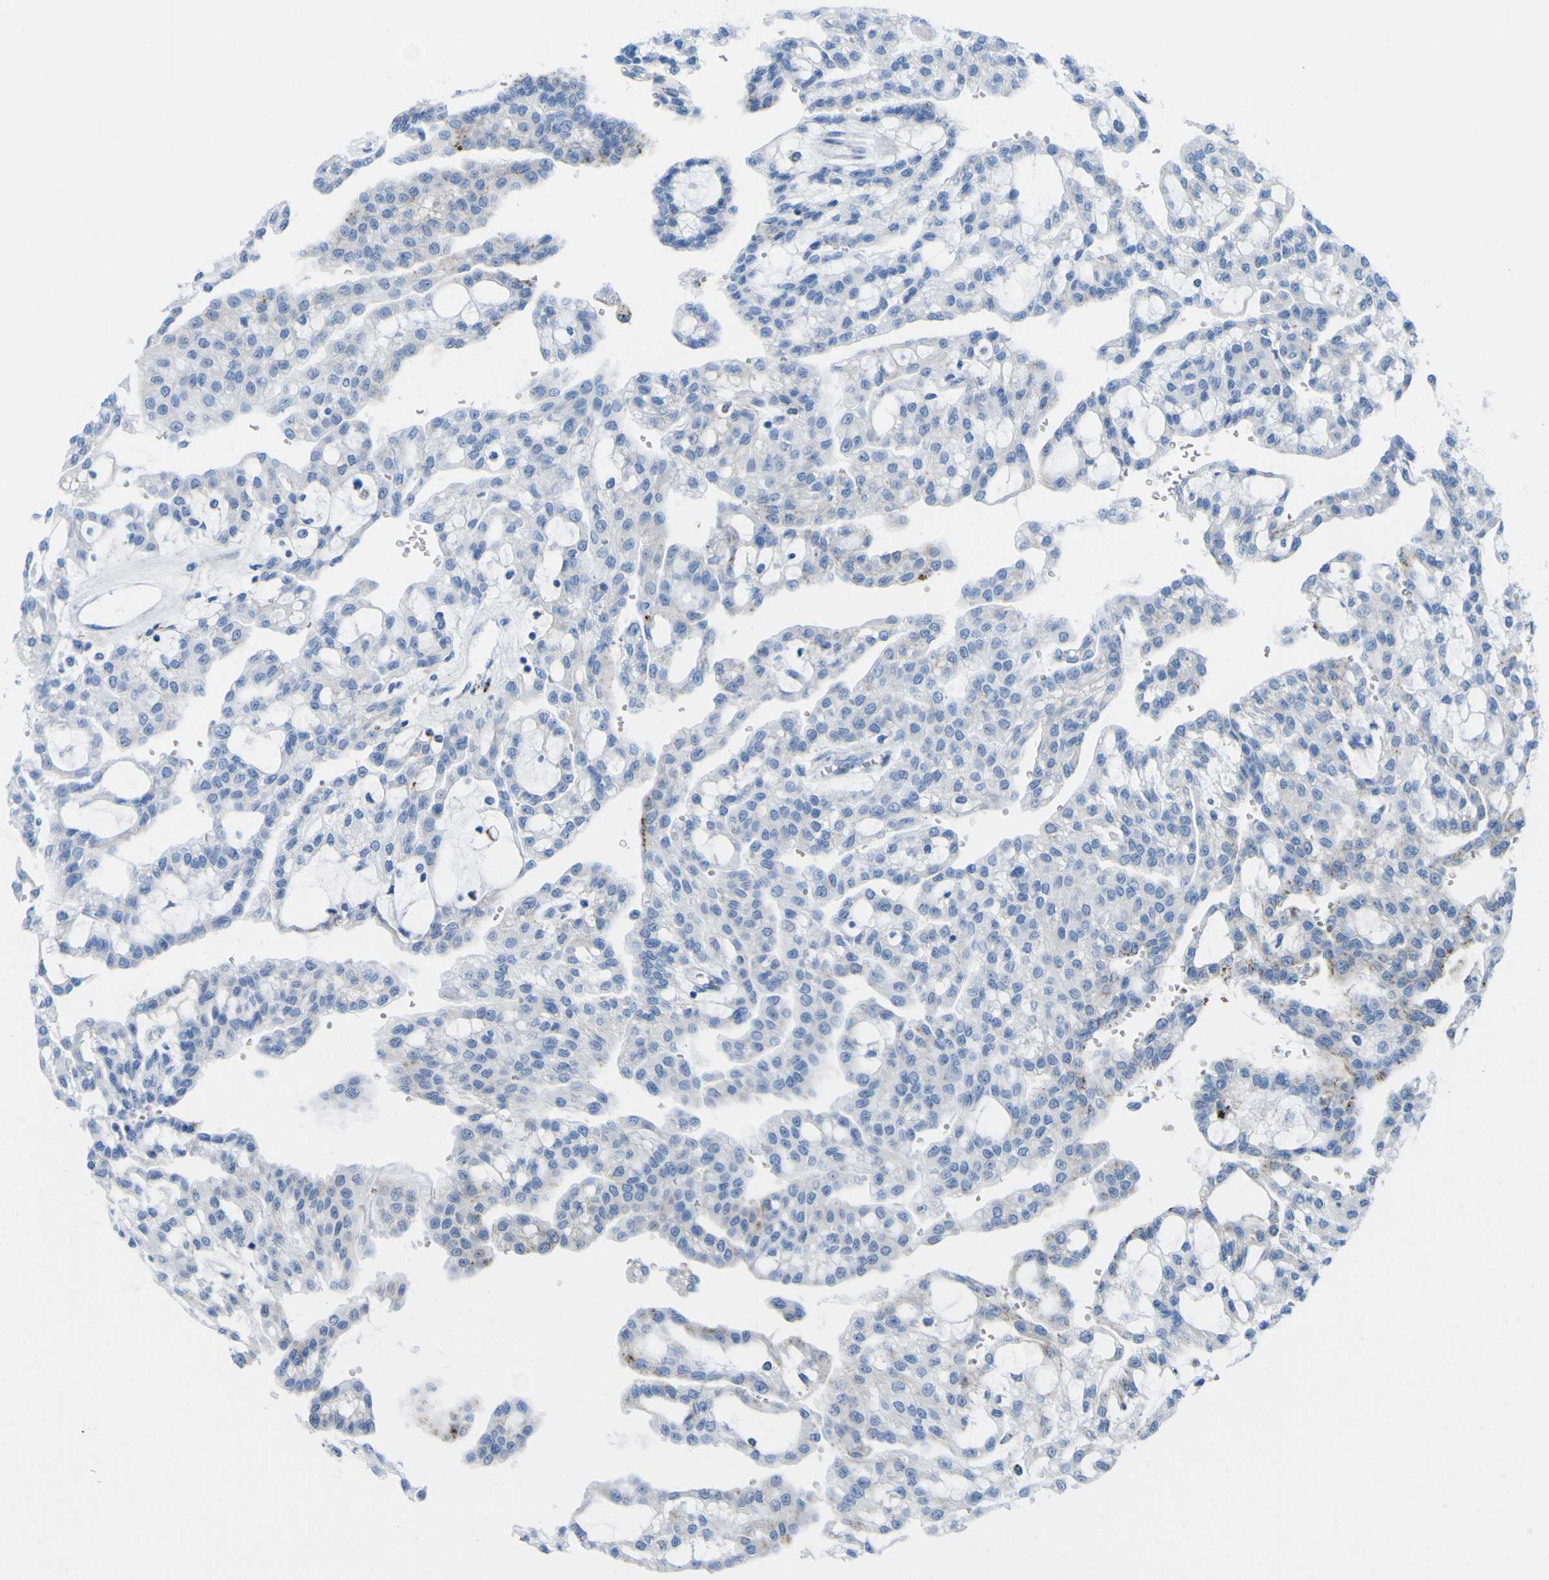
{"staining": {"intensity": "negative", "quantity": "none", "location": "none"}, "tissue": "renal cancer", "cell_type": "Tumor cells", "image_type": "cancer", "snomed": [{"axis": "morphology", "description": "Adenocarcinoma, NOS"}, {"axis": "topography", "description": "Kidney"}], "caption": "High power microscopy histopathology image of an immunohistochemistry (IHC) photomicrograph of adenocarcinoma (renal), revealing no significant positivity in tumor cells.", "gene": "PLD3", "patient": {"sex": "male", "age": 63}}